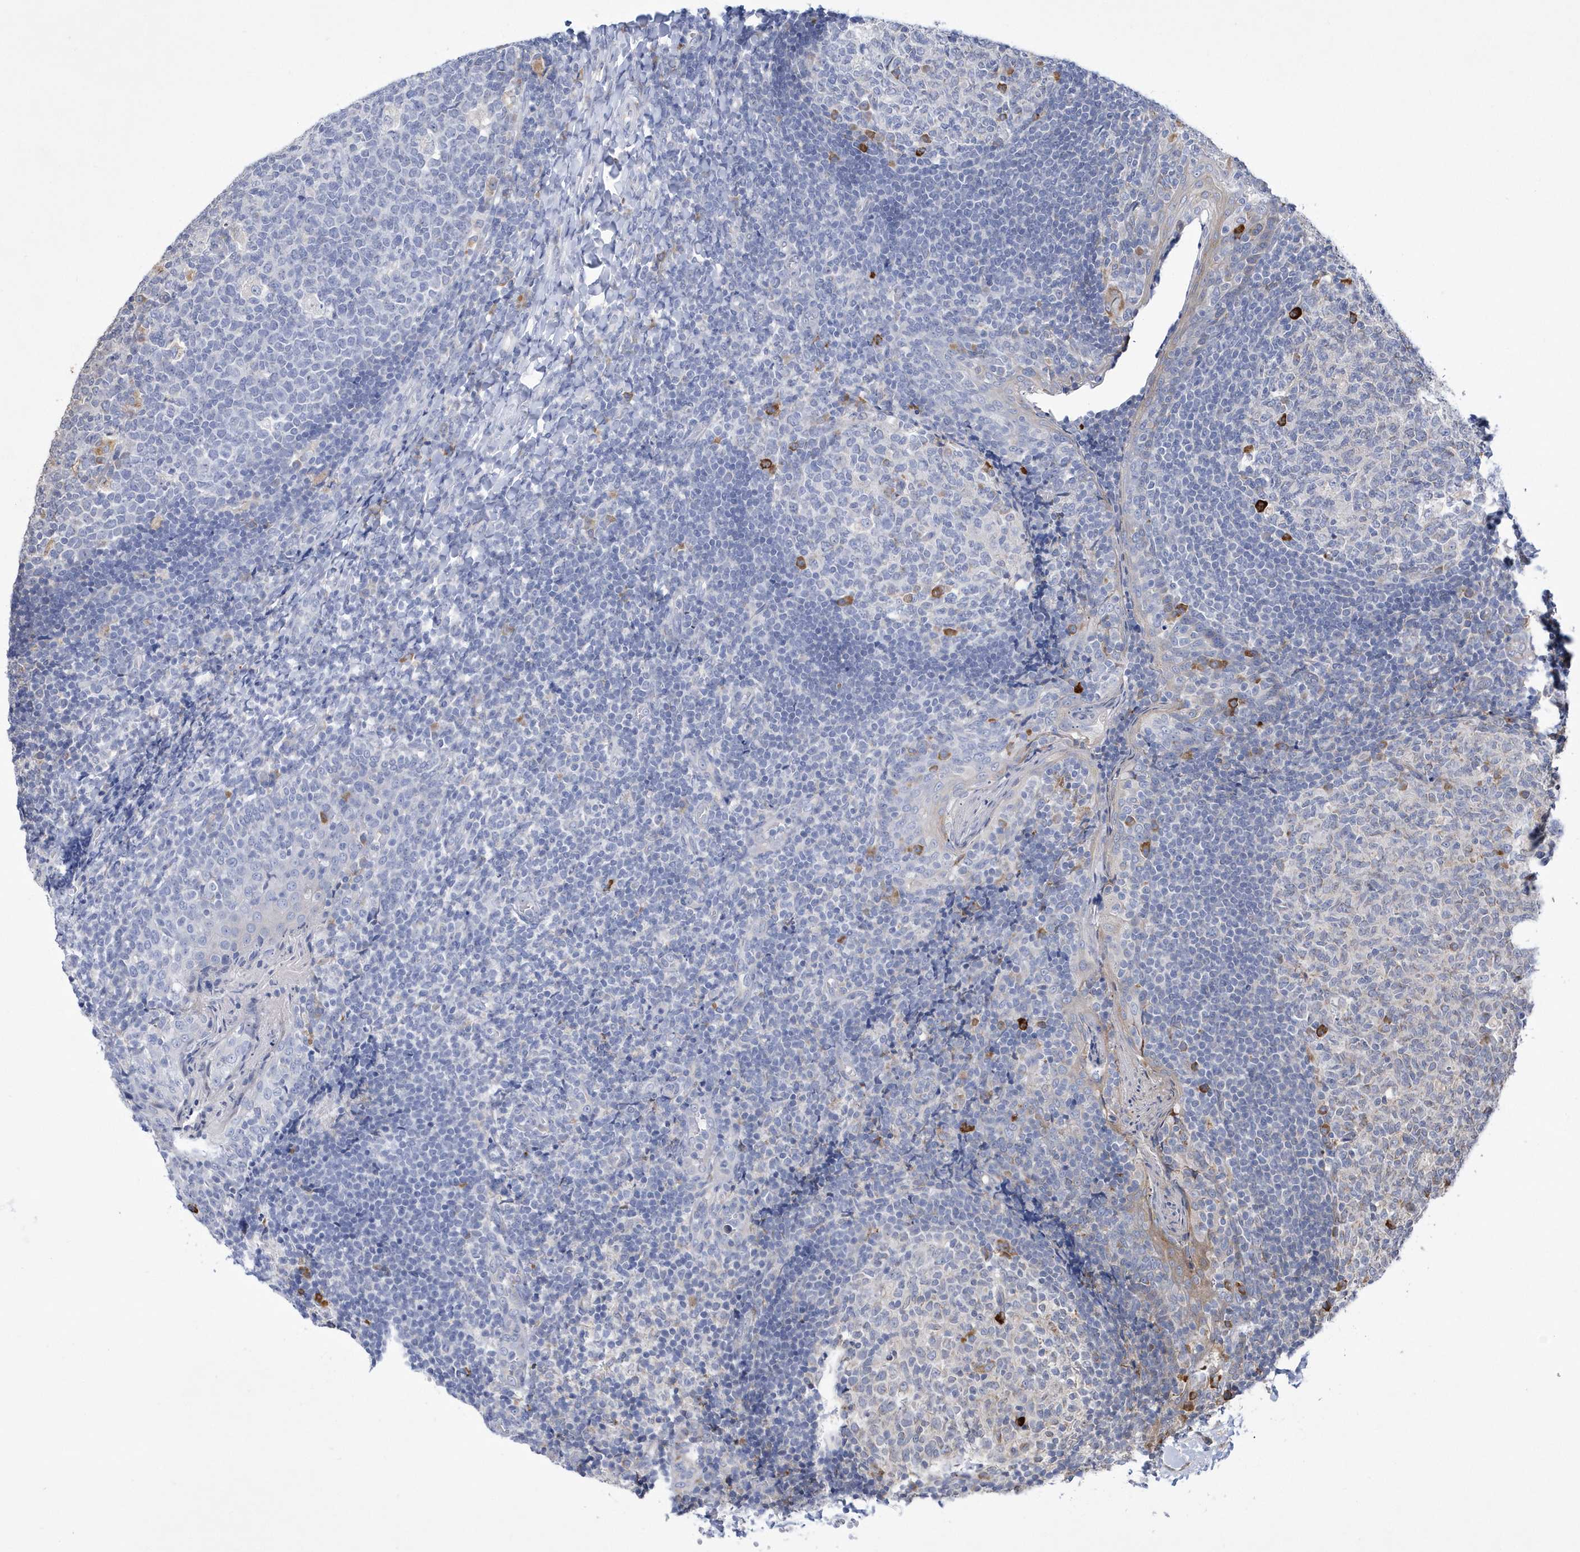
{"staining": {"intensity": "negative", "quantity": "none", "location": "none"}, "tissue": "tonsil", "cell_type": "Germinal center cells", "image_type": "normal", "snomed": [{"axis": "morphology", "description": "Normal tissue, NOS"}, {"axis": "topography", "description": "Tonsil"}], "caption": "The IHC histopathology image has no significant positivity in germinal center cells of tonsil.", "gene": "MED31", "patient": {"sex": "female", "age": 19}}